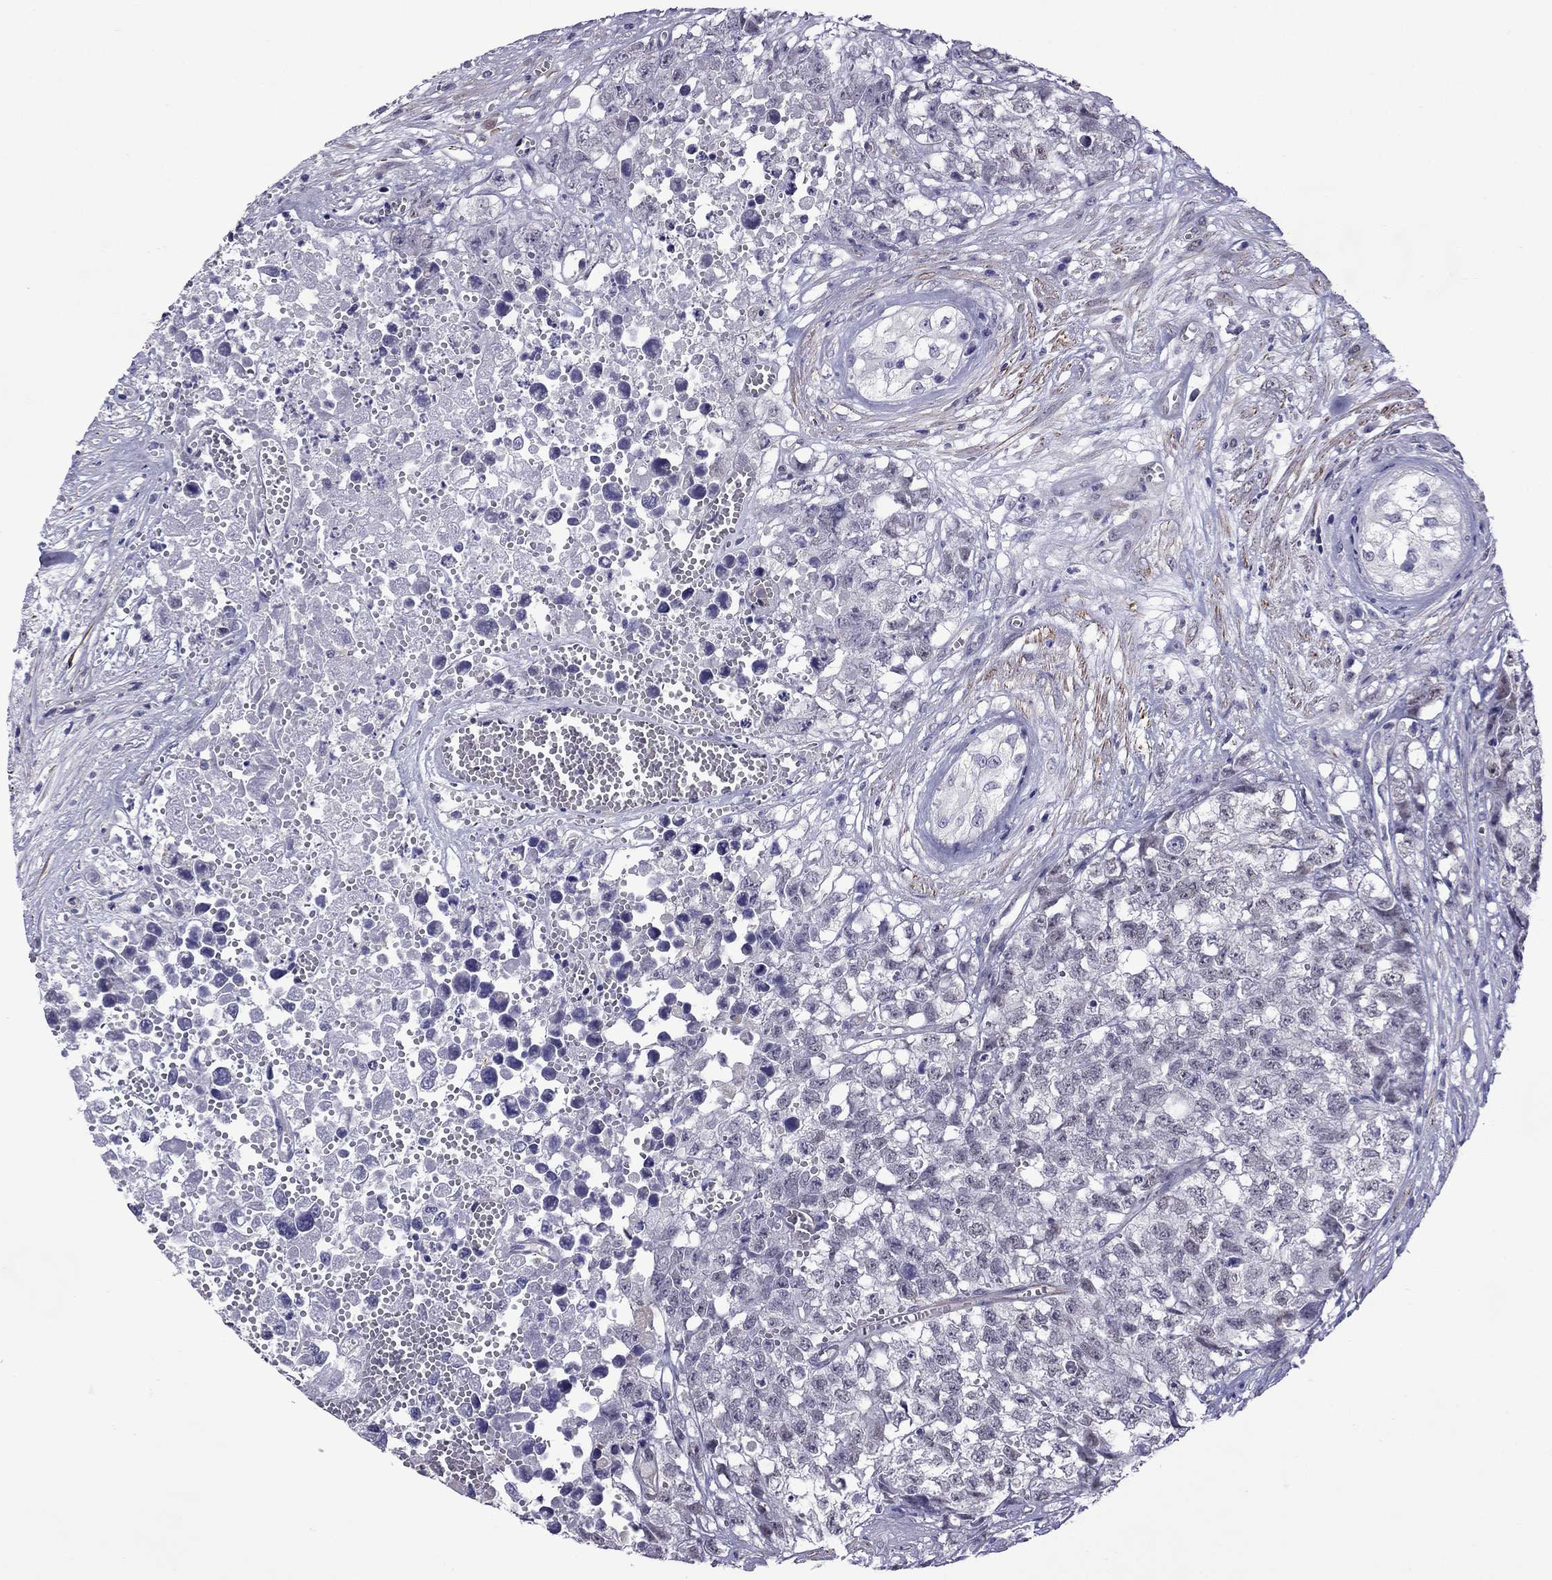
{"staining": {"intensity": "negative", "quantity": "none", "location": "none"}, "tissue": "testis cancer", "cell_type": "Tumor cells", "image_type": "cancer", "snomed": [{"axis": "morphology", "description": "Seminoma, NOS"}, {"axis": "morphology", "description": "Carcinoma, Embryonal, NOS"}, {"axis": "topography", "description": "Testis"}], "caption": "High magnification brightfield microscopy of seminoma (testis) stained with DAB (brown) and counterstained with hematoxylin (blue): tumor cells show no significant expression. Brightfield microscopy of immunohistochemistry (IHC) stained with DAB (3,3'-diaminobenzidine) (brown) and hematoxylin (blue), captured at high magnification.", "gene": "CHRNA5", "patient": {"sex": "male", "age": 22}}